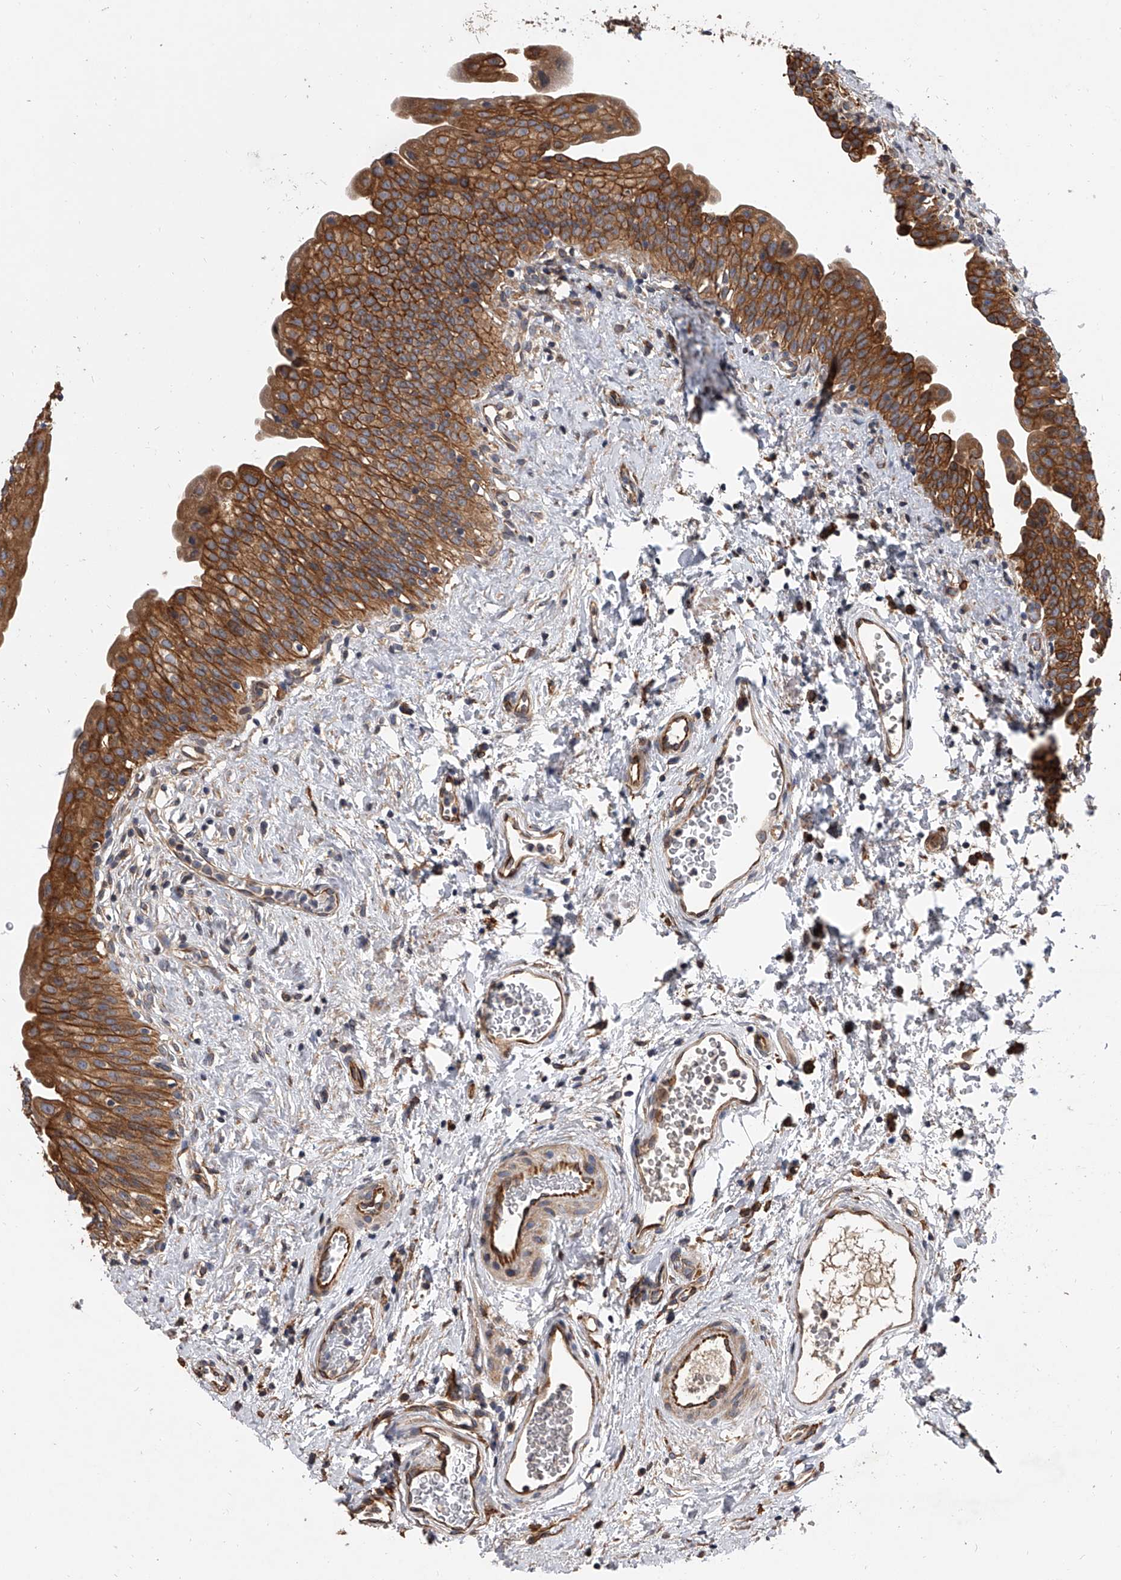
{"staining": {"intensity": "moderate", "quantity": ">75%", "location": "cytoplasmic/membranous"}, "tissue": "urinary bladder", "cell_type": "Urothelial cells", "image_type": "normal", "snomed": [{"axis": "morphology", "description": "Normal tissue, NOS"}, {"axis": "topography", "description": "Urinary bladder"}], "caption": "Protein expression analysis of unremarkable human urinary bladder reveals moderate cytoplasmic/membranous positivity in approximately >75% of urothelial cells. (brown staining indicates protein expression, while blue staining denotes nuclei).", "gene": "EXOC4", "patient": {"sex": "male", "age": 51}}